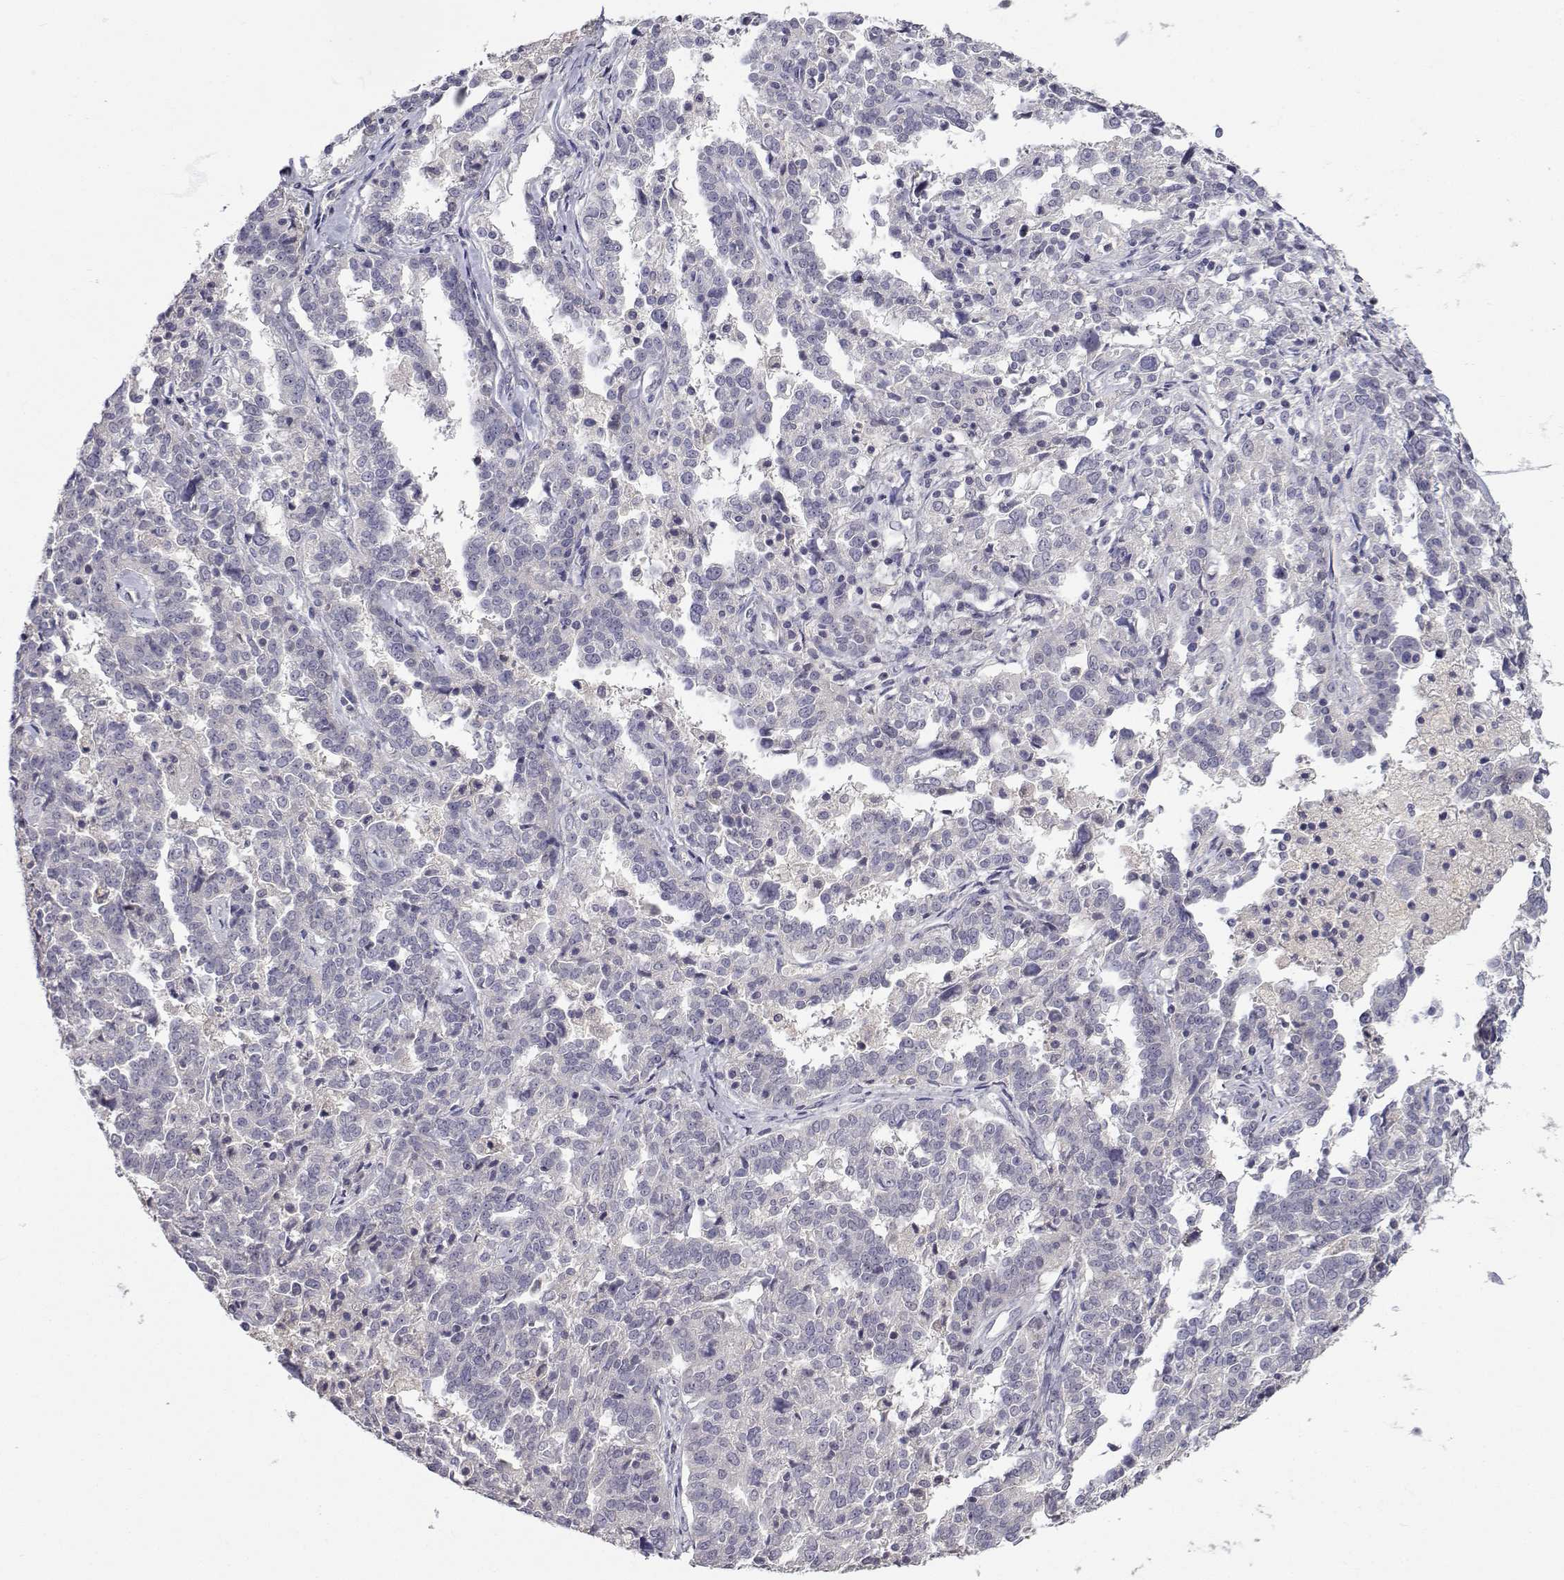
{"staining": {"intensity": "negative", "quantity": "none", "location": "none"}, "tissue": "ovarian cancer", "cell_type": "Tumor cells", "image_type": "cancer", "snomed": [{"axis": "morphology", "description": "Cystadenocarcinoma, serous, NOS"}, {"axis": "topography", "description": "Ovary"}], "caption": "DAB (3,3'-diaminobenzidine) immunohistochemical staining of human ovarian cancer shows no significant staining in tumor cells.", "gene": "SLC6A3", "patient": {"sex": "female", "age": 67}}